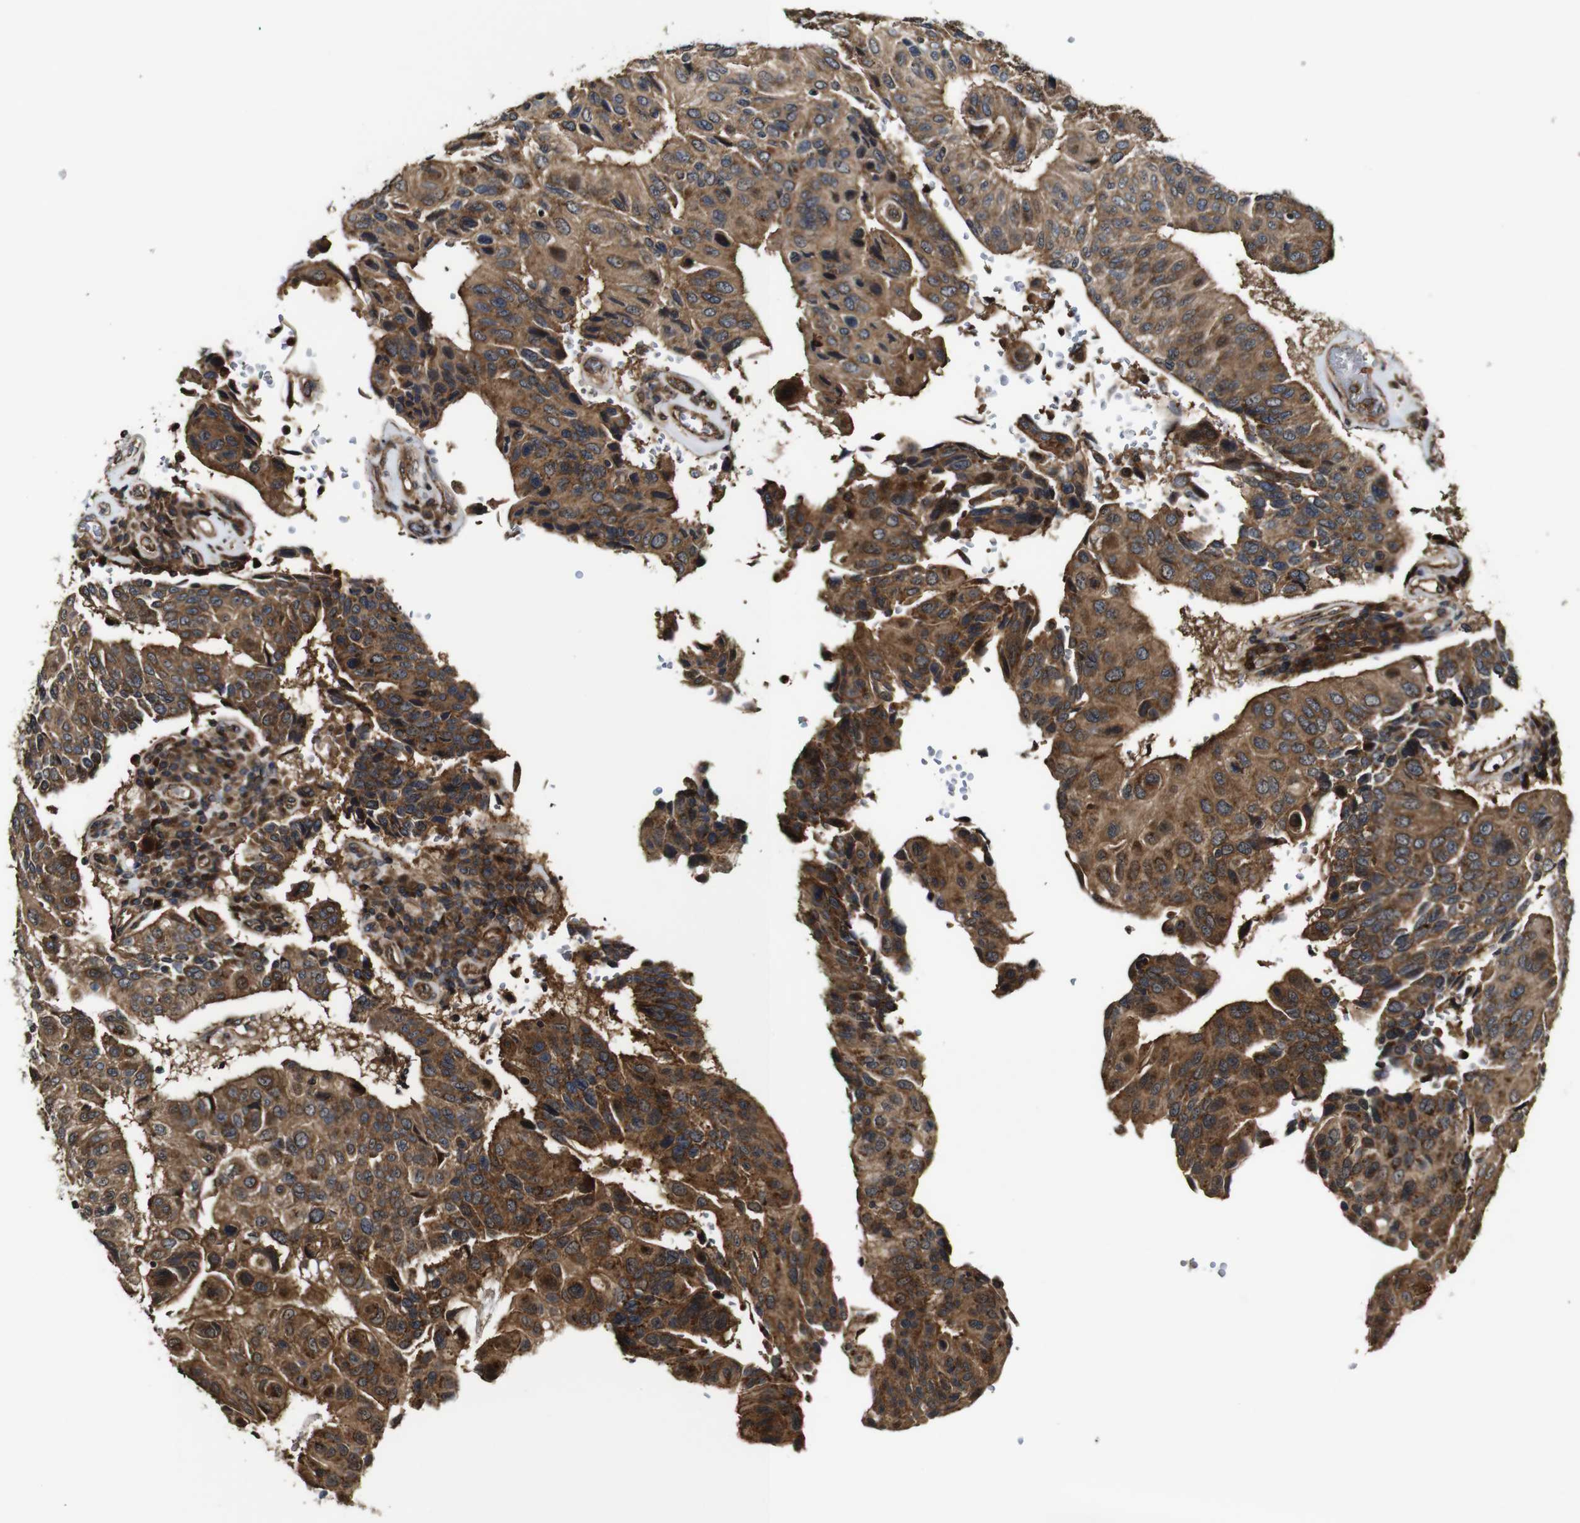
{"staining": {"intensity": "moderate", "quantity": ">75%", "location": "cytoplasmic/membranous"}, "tissue": "urothelial cancer", "cell_type": "Tumor cells", "image_type": "cancer", "snomed": [{"axis": "morphology", "description": "Urothelial carcinoma, High grade"}, {"axis": "topography", "description": "Urinary bladder"}], "caption": "Approximately >75% of tumor cells in urothelial cancer reveal moderate cytoplasmic/membranous protein positivity as visualized by brown immunohistochemical staining.", "gene": "TNIK", "patient": {"sex": "male", "age": 66}}